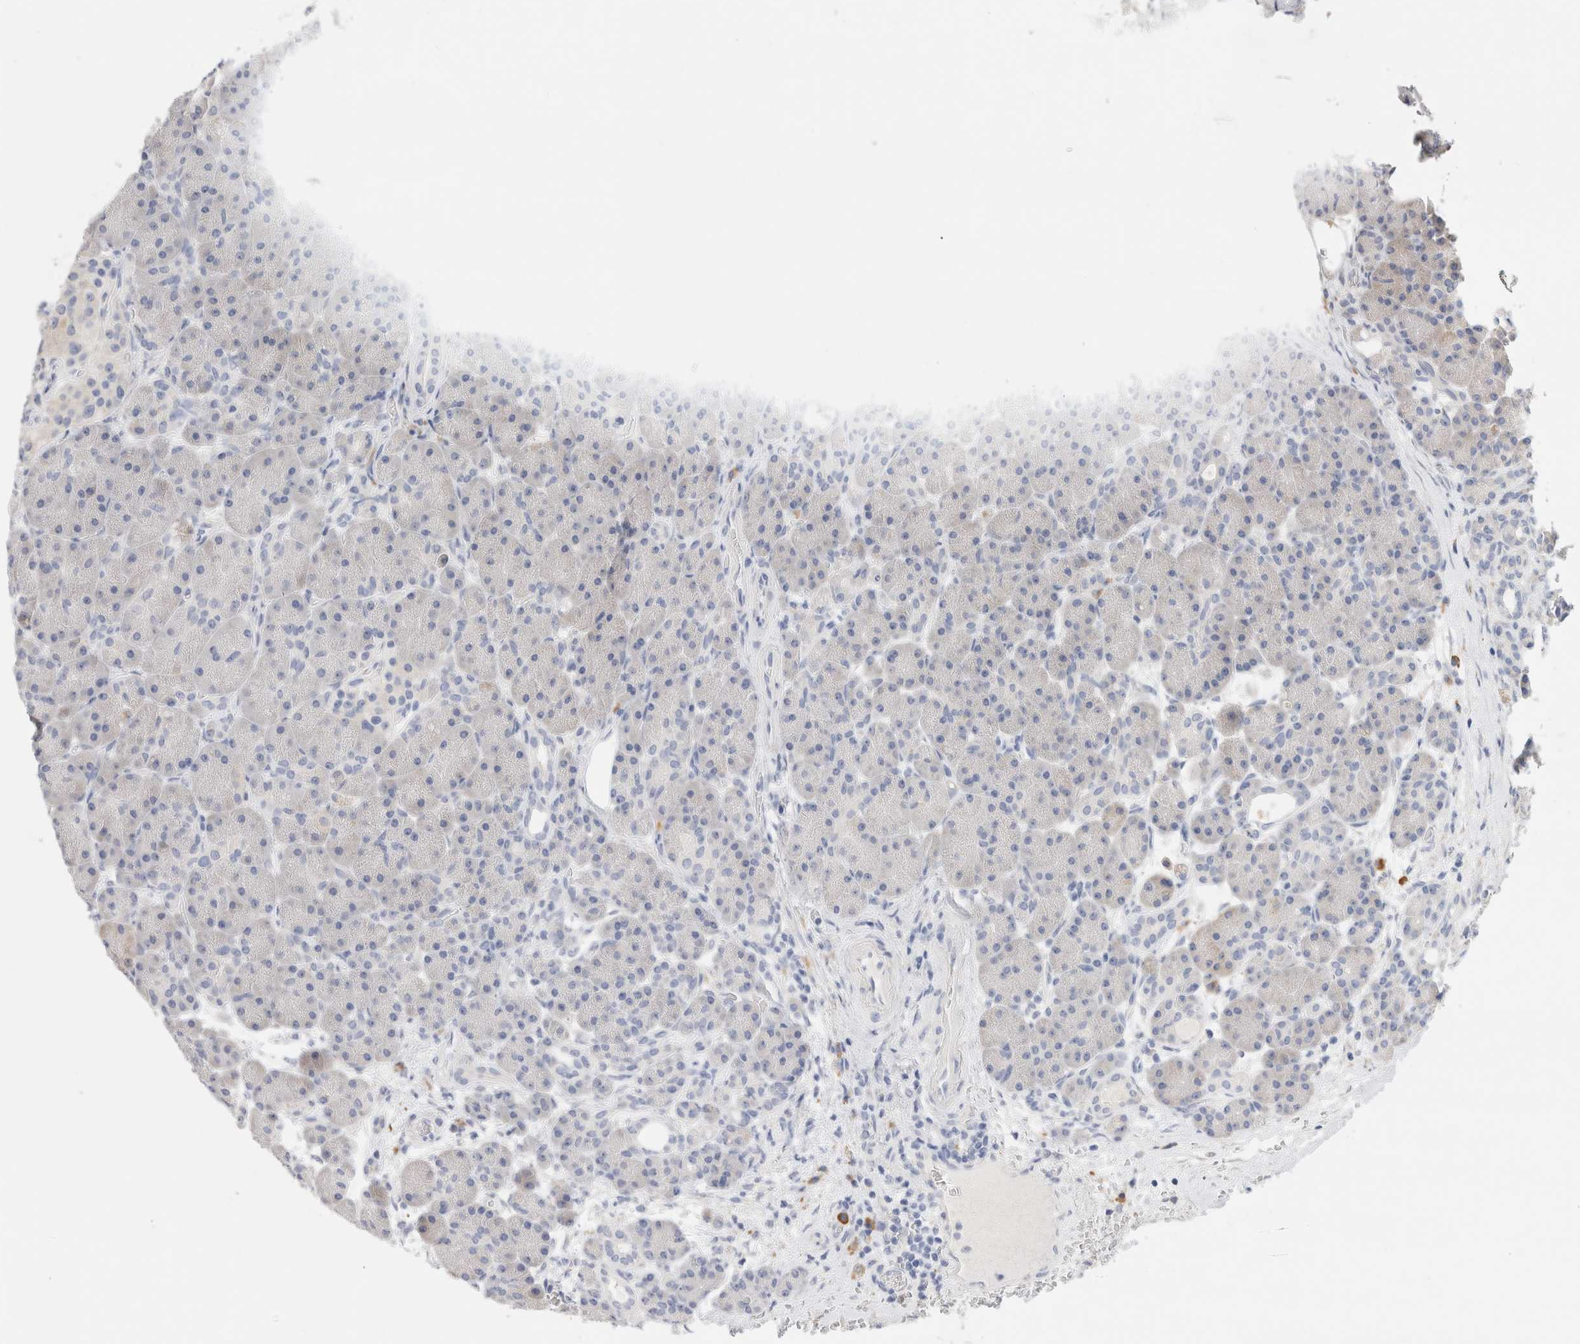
{"staining": {"intensity": "moderate", "quantity": "<25%", "location": "cytoplasmic/membranous"}, "tissue": "pancreas", "cell_type": "Exocrine glandular cells", "image_type": "normal", "snomed": [{"axis": "morphology", "description": "Normal tissue, NOS"}, {"axis": "topography", "description": "Pancreas"}], "caption": "Protein expression analysis of benign pancreas shows moderate cytoplasmic/membranous positivity in approximately <25% of exocrine glandular cells. The staining was performed using DAB (3,3'-diaminobenzidine) to visualize the protein expression in brown, while the nuclei were stained in blue with hematoxylin (Magnification: 20x).", "gene": "GADD45G", "patient": {"sex": "male", "age": 63}}